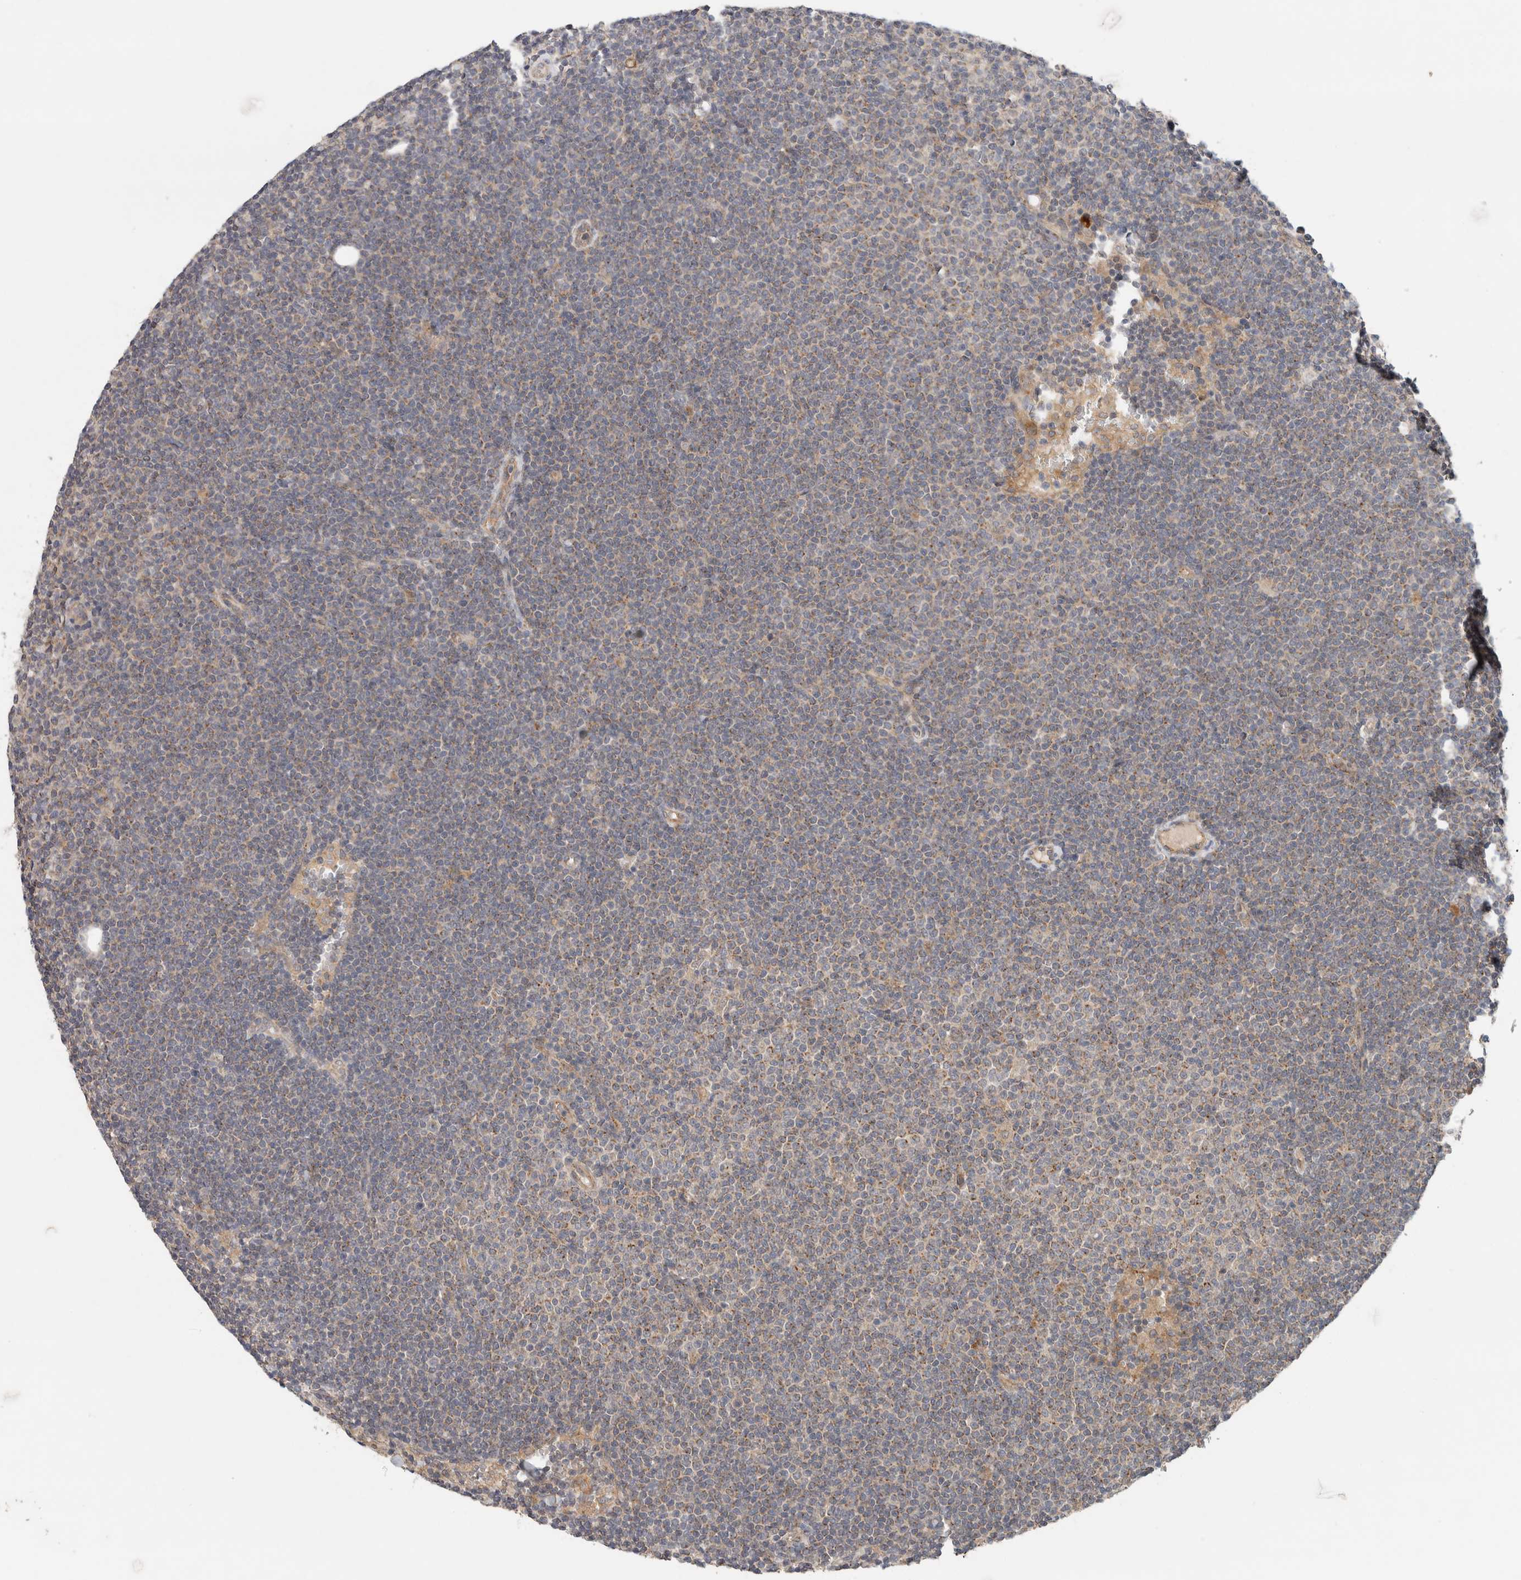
{"staining": {"intensity": "weak", "quantity": "25%-75%", "location": "cytoplasmic/membranous"}, "tissue": "lymphoma", "cell_type": "Tumor cells", "image_type": "cancer", "snomed": [{"axis": "morphology", "description": "Malignant lymphoma, non-Hodgkin's type, Low grade"}, {"axis": "topography", "description": "Lymph node"}], "caption": "A high-resolution photomicrograph shows immunohistochemistry (IHC) staining of lymphoma, which displays weak cytoplasmic/membranous staining in approximately 25%-75% of tumor cells. (IHC, brightfield microscopy, high magnification).", "gene": "SGK1", "patient": {"sex": "female", "age": 53}}